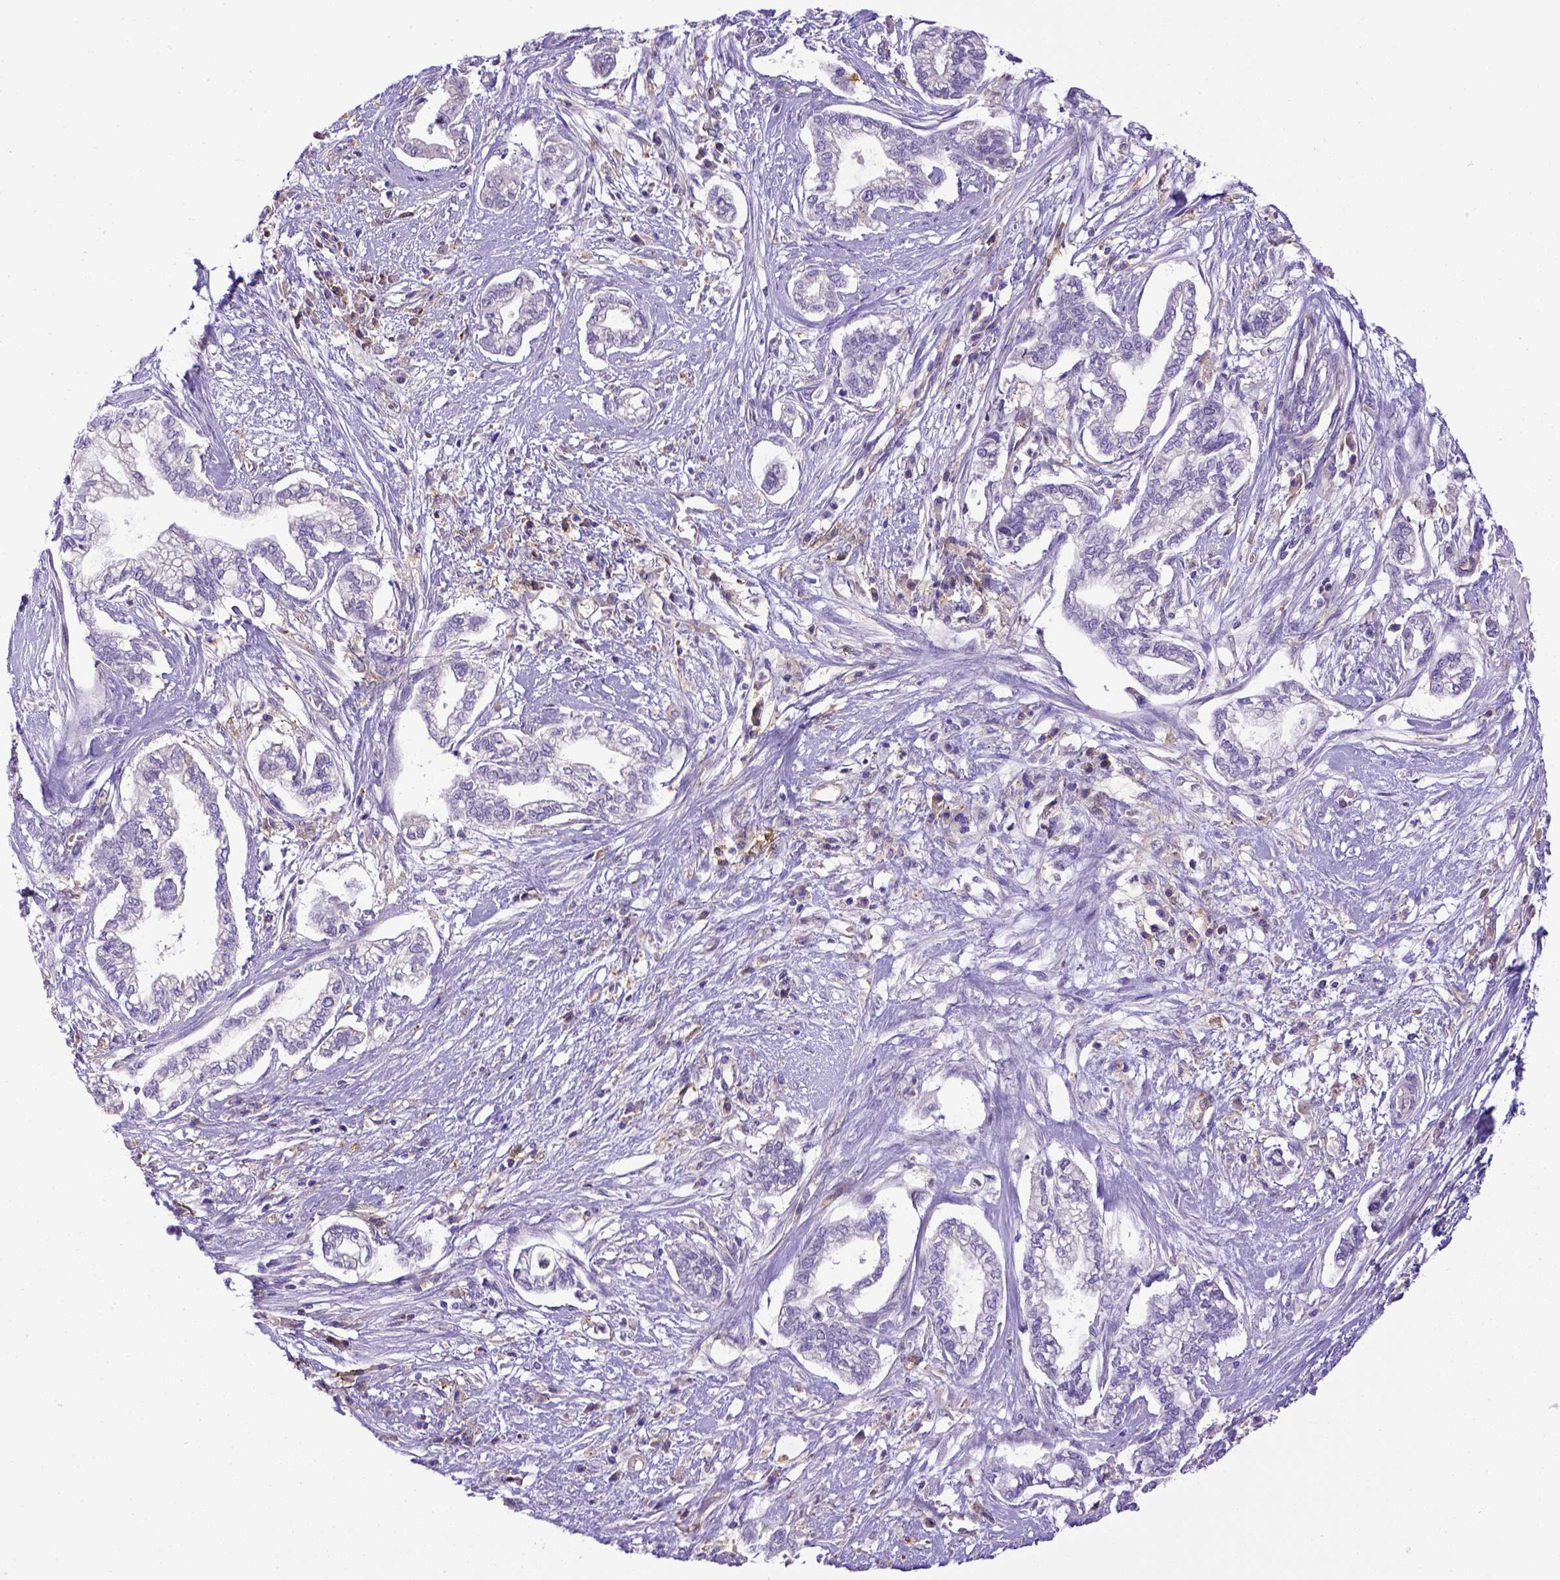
{"staining": {"intensity": "negative", "quantity": "none", "location": "none"}, "tissue": "cervical cancer", "cell_type": "Tumor cells", "image_type": "cancer", "snomed": [{"axis": "morphology", "description": "Adenocarcinoma, NOS"}, {"axis": "topography", "description": "Cervix"}], "caption": "This is an immunohistochemistry micrograph of cervical adenocarcinoma. There is no positivity in tumor cells.", "gene": "CD40", "patient": {"sex": "female", "age": 62}}